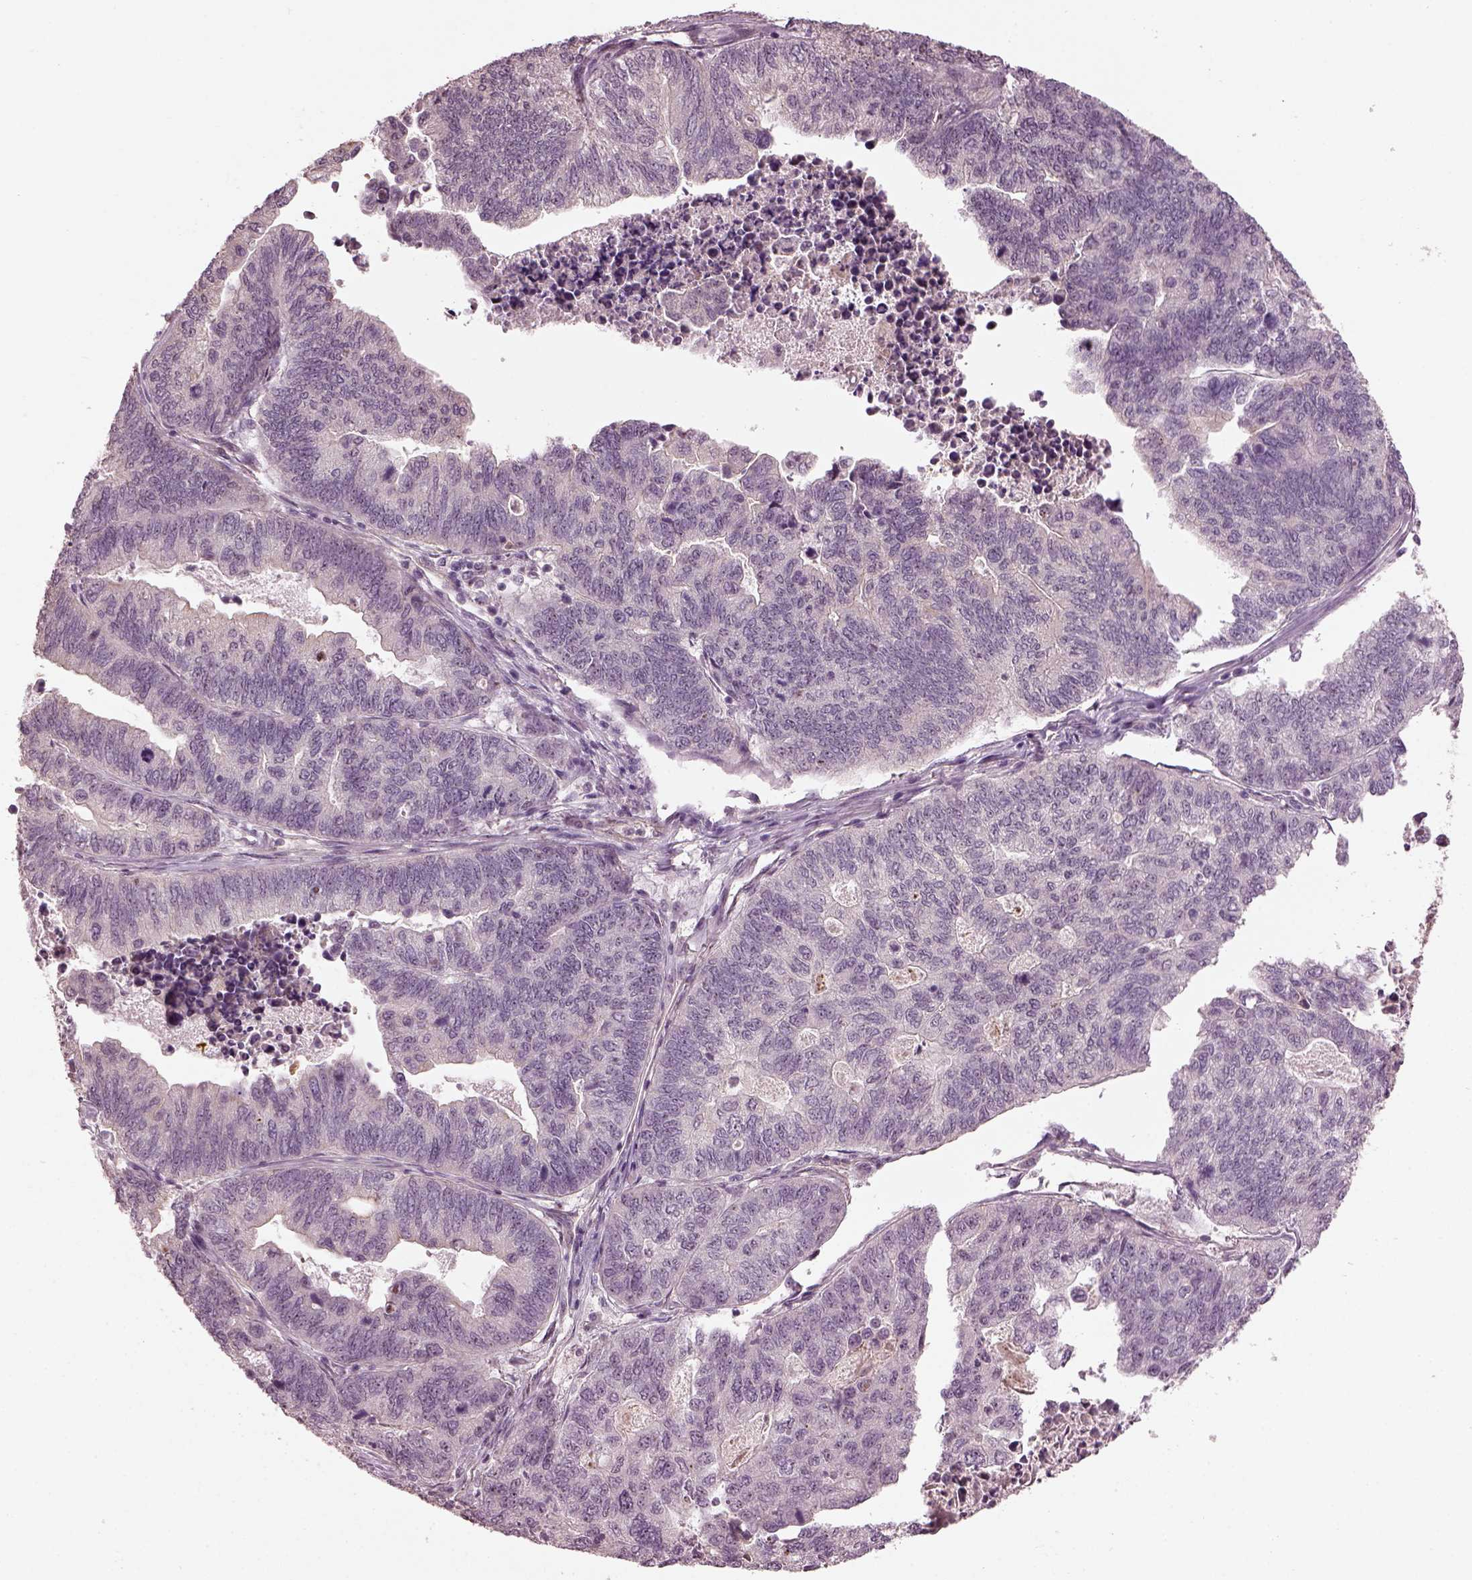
{"staining": {"intensity": "negative", "quantity": "none", "location": "none"}, "tissue": "stomach cancer", "cell_type": "Tumor cells", "image_type": "cancer", "snomed": [{"axis": "morphology", "description": "Adenocarcinoma, NOS"}, {"axis": "topography", "description": "Stomach, upper"}], "caption": "DAB immunohistochemical staining of stomach cancer (adenocarcinoma) displays no significant expression in tumor cells. Nuclei are stained in blue.", "gene": "GNRH1", "patient": {"sex": "female", "age": 67}}